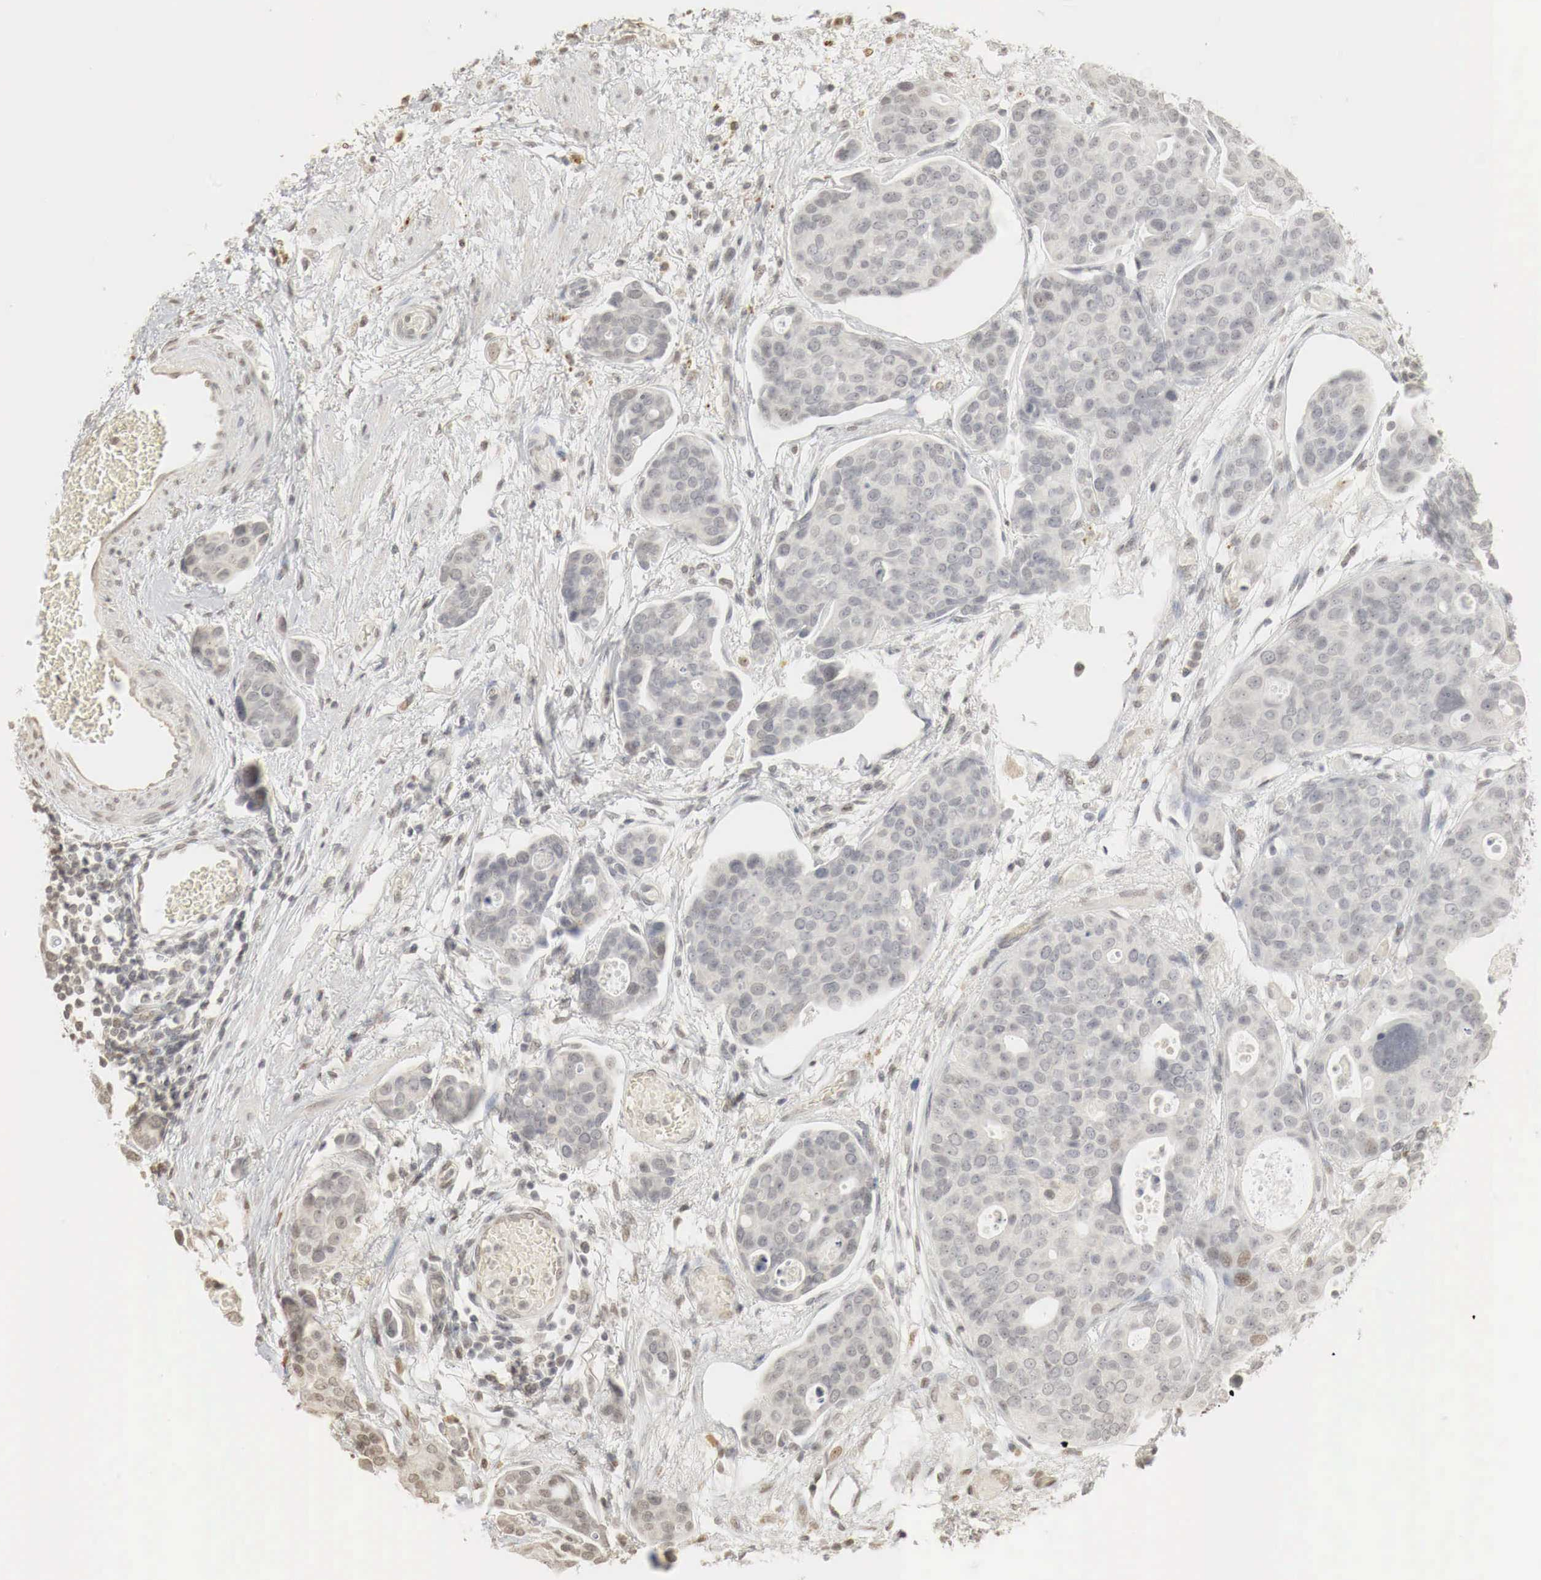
{"staining": {"intensity": "weak", "quantity": "<25%", "location": "nuclear"}, "tissue": "urothelial cancer", "cell_type": "Tumor cells", "image_type": "cancer", "snomed": [{"axis": "morphology", "description": "Urothelial carcinoma, High grade"}, {"axis": "topography", "description": "Urinary bladder"}], "caption": "This is an immunohistochemistry micrograph of human urothelial carcinoma (high-grade). There is no staining in tumor cells.", "gene": "ERBB4", "patient": {"sex": "male", "age": 78}}